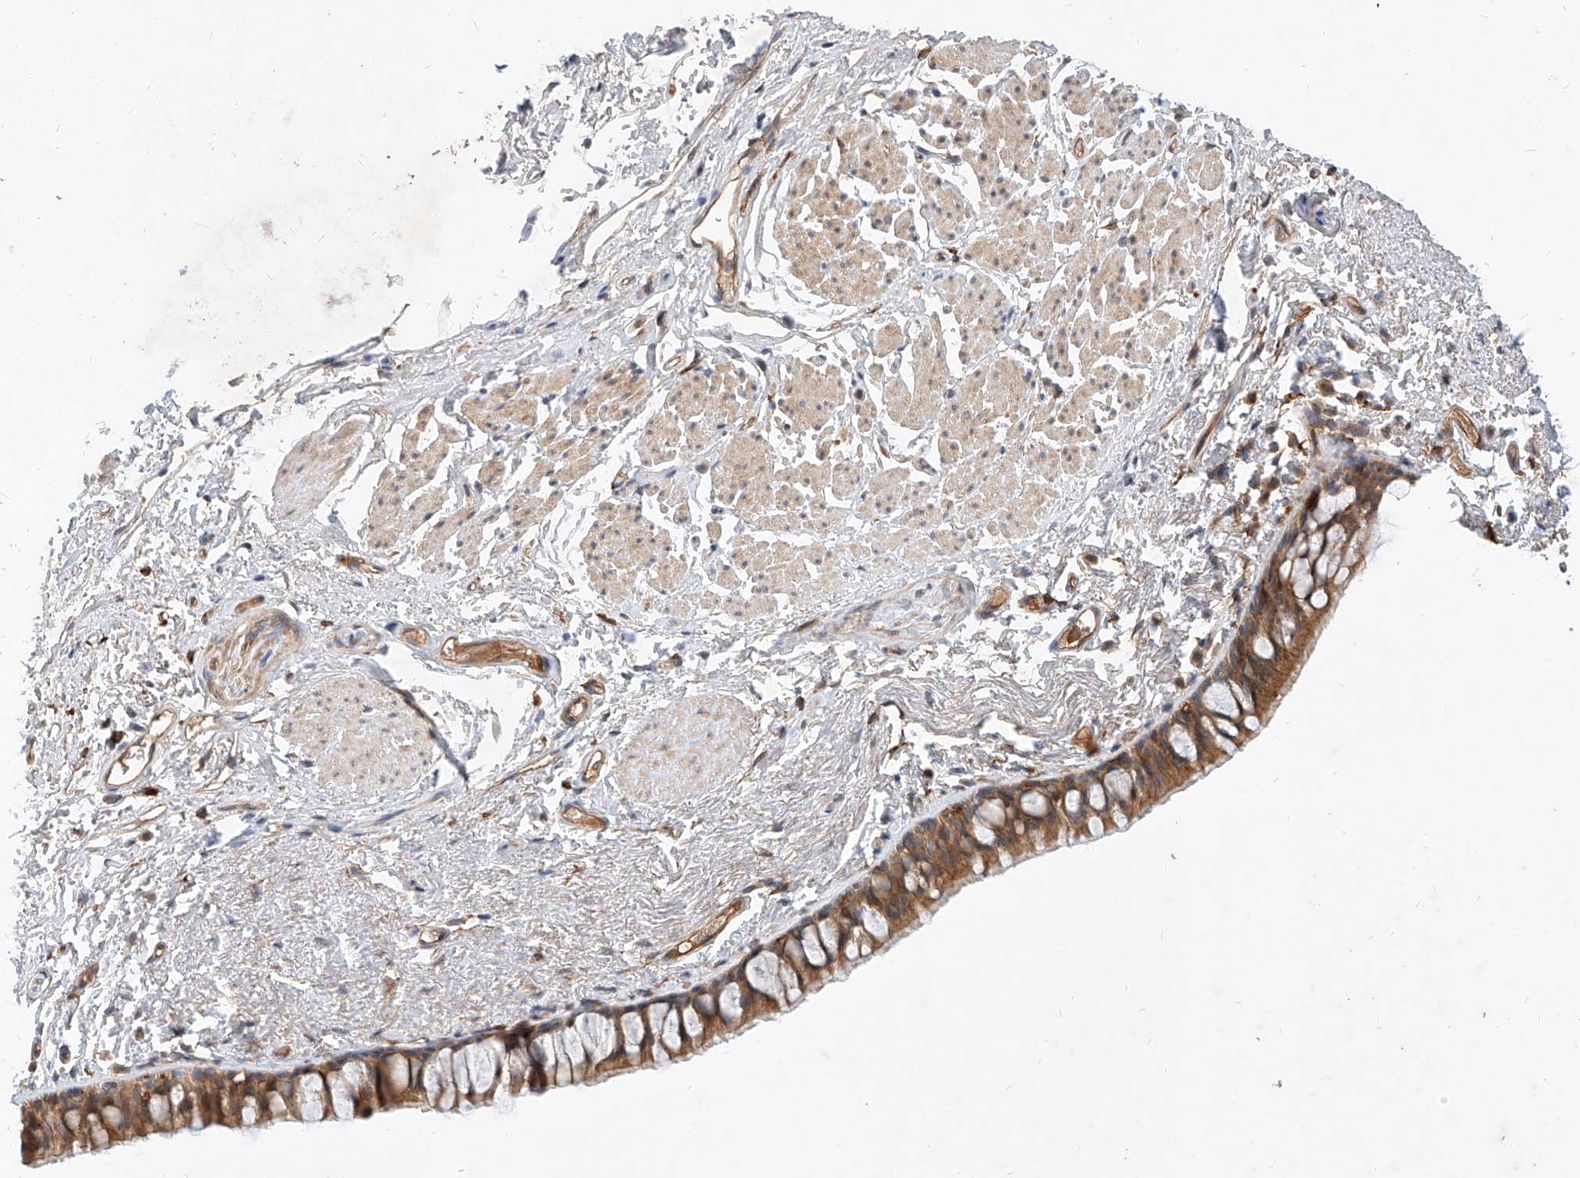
{"staining": {"intensity": "moderate", "quantity": ">75%", "location": "cytoplasmic/membranous"}, "tissue": "bronchus", "cell_type": "Respiratory epithelial cells", "image_type": "normal", "snomed": [{"axis": "morphology", "description": "Normal tissue, NOS"}, {"axis": "topography", "description": "Cartilage tissue"}, {"axis": "topography", "description": "Bronchus"}], "caption": "Respiratory epithelial cells exhibit moderate cytoplasmic/membranous expression in approximately >75% of cells in unremarkable bronchus. (DAB (3,3'-diaminobenzidine) IHC, brown staining for protein, blue staining for nuclei).", "gene": "NFAM1", "patient": {"sex": "female", "age": 73}}